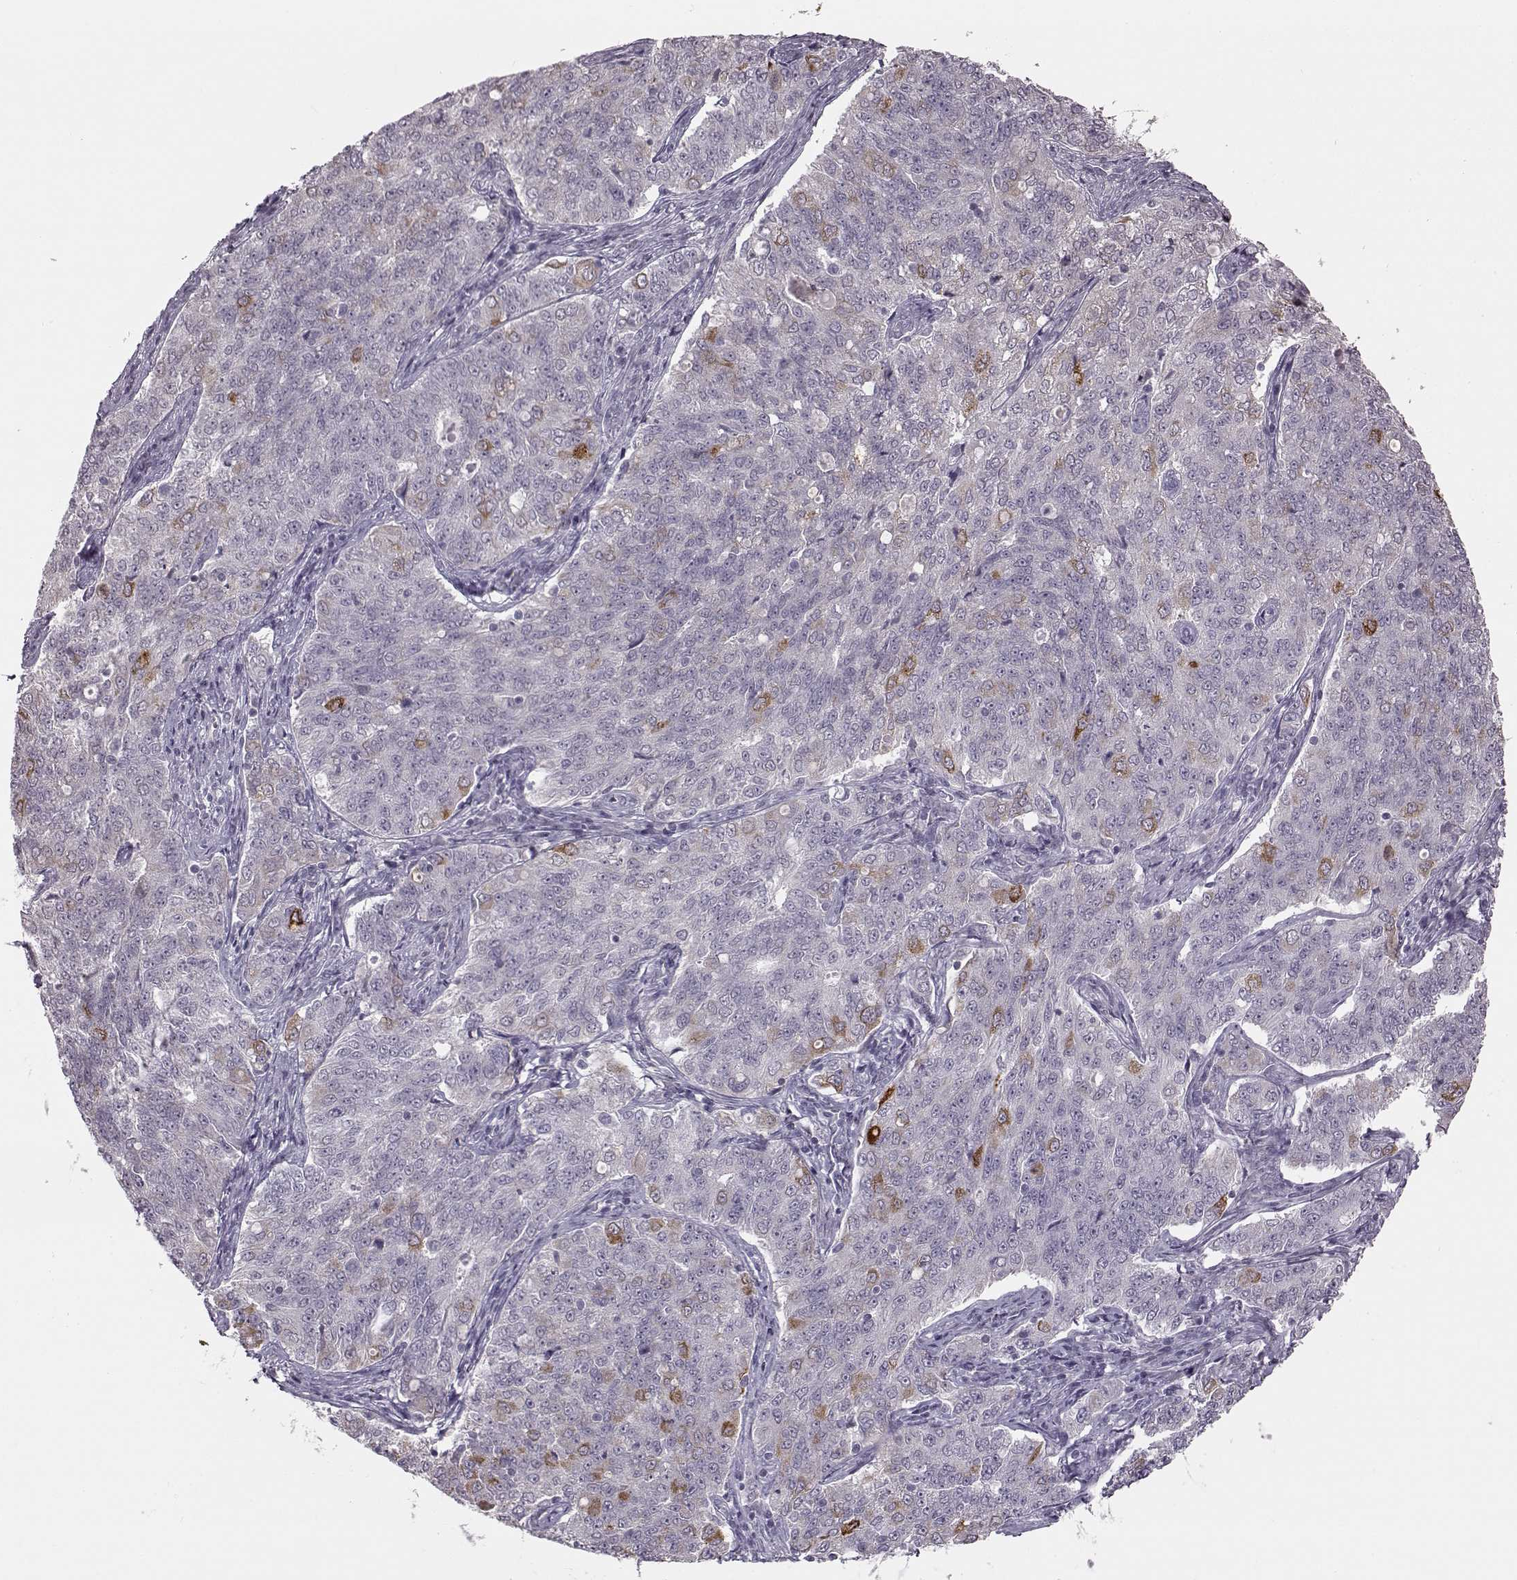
{"staining": {"intensity": "moderate", "quantity": "<25%", "location": "cytoplasmic/membranous"}, "tissue": "endometrial cancer", "cell_type": "Tumor cells", "image_type": "cancer", "snomed": [{"axis": "morphology", "description": "Adenocarcinoma, NOS"}, {"axis": "topography", "description": "Endometrium"}], "caption": "Immunohistochemistry of human adenocarcinoma (endometrial) demonstrates low levels of moderate cytoplasmic/membranous expression in approximately <25% of tumor cells.", "gene": "MAP6D1", "patient": {"sex": "female", "age": 43}}